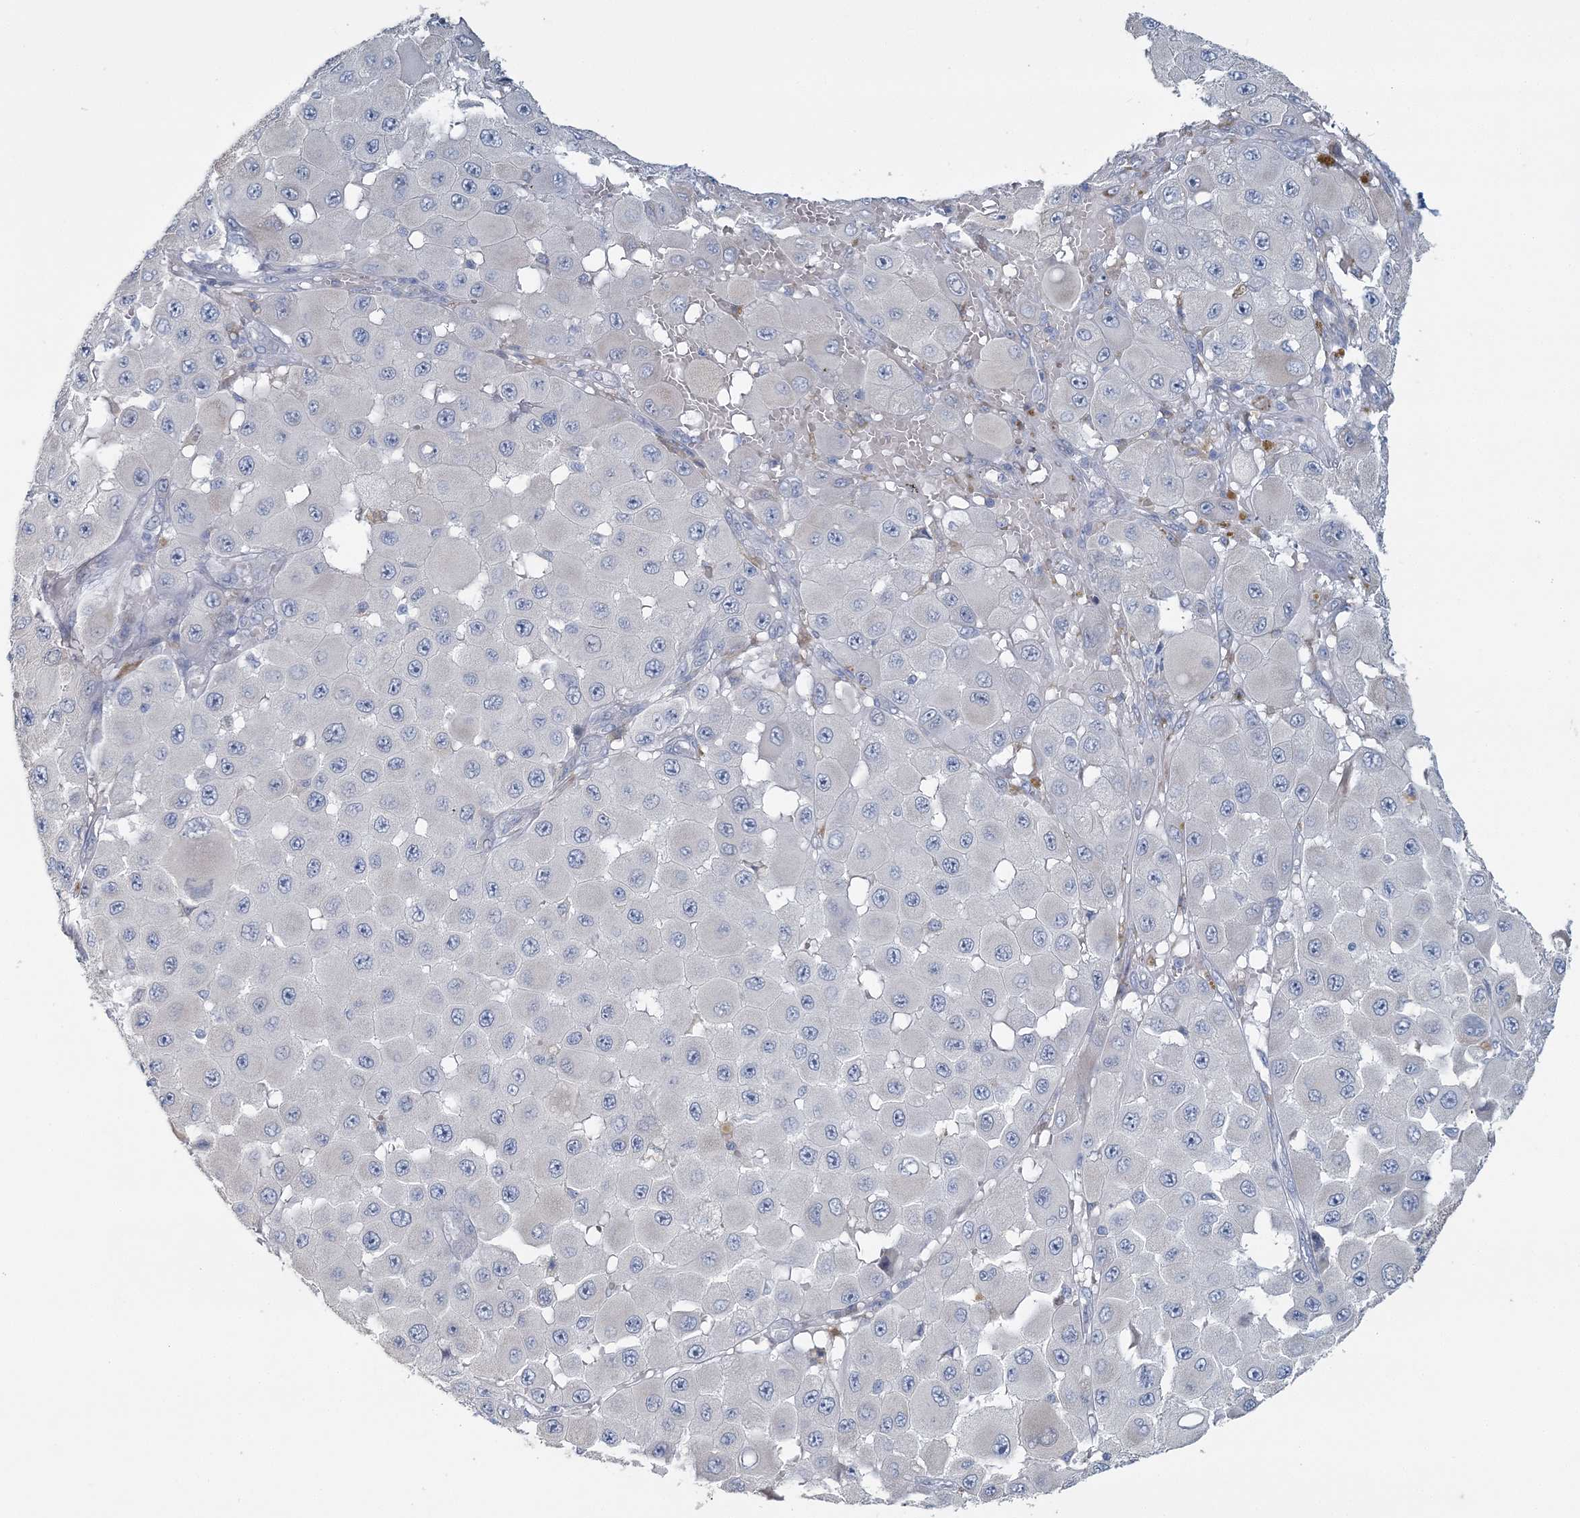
{"staining": {"intensity": "negative", "quantity": "none", "location": "none"}, "tissue": "melanoma", "cell_type": "Tumor cells", "image_type": "cancer", "snomed": [{"axis": "morphology", "description": "Malignant melanoma, NOS"}, {"axis": "topography", "description": "Skin"}], "caption": "An IHC image of melanoma is shown. There is no staining in tumor cells of melanoma.", "gene": "CMBL", "patient": {"sex": "female", "age": 81}}